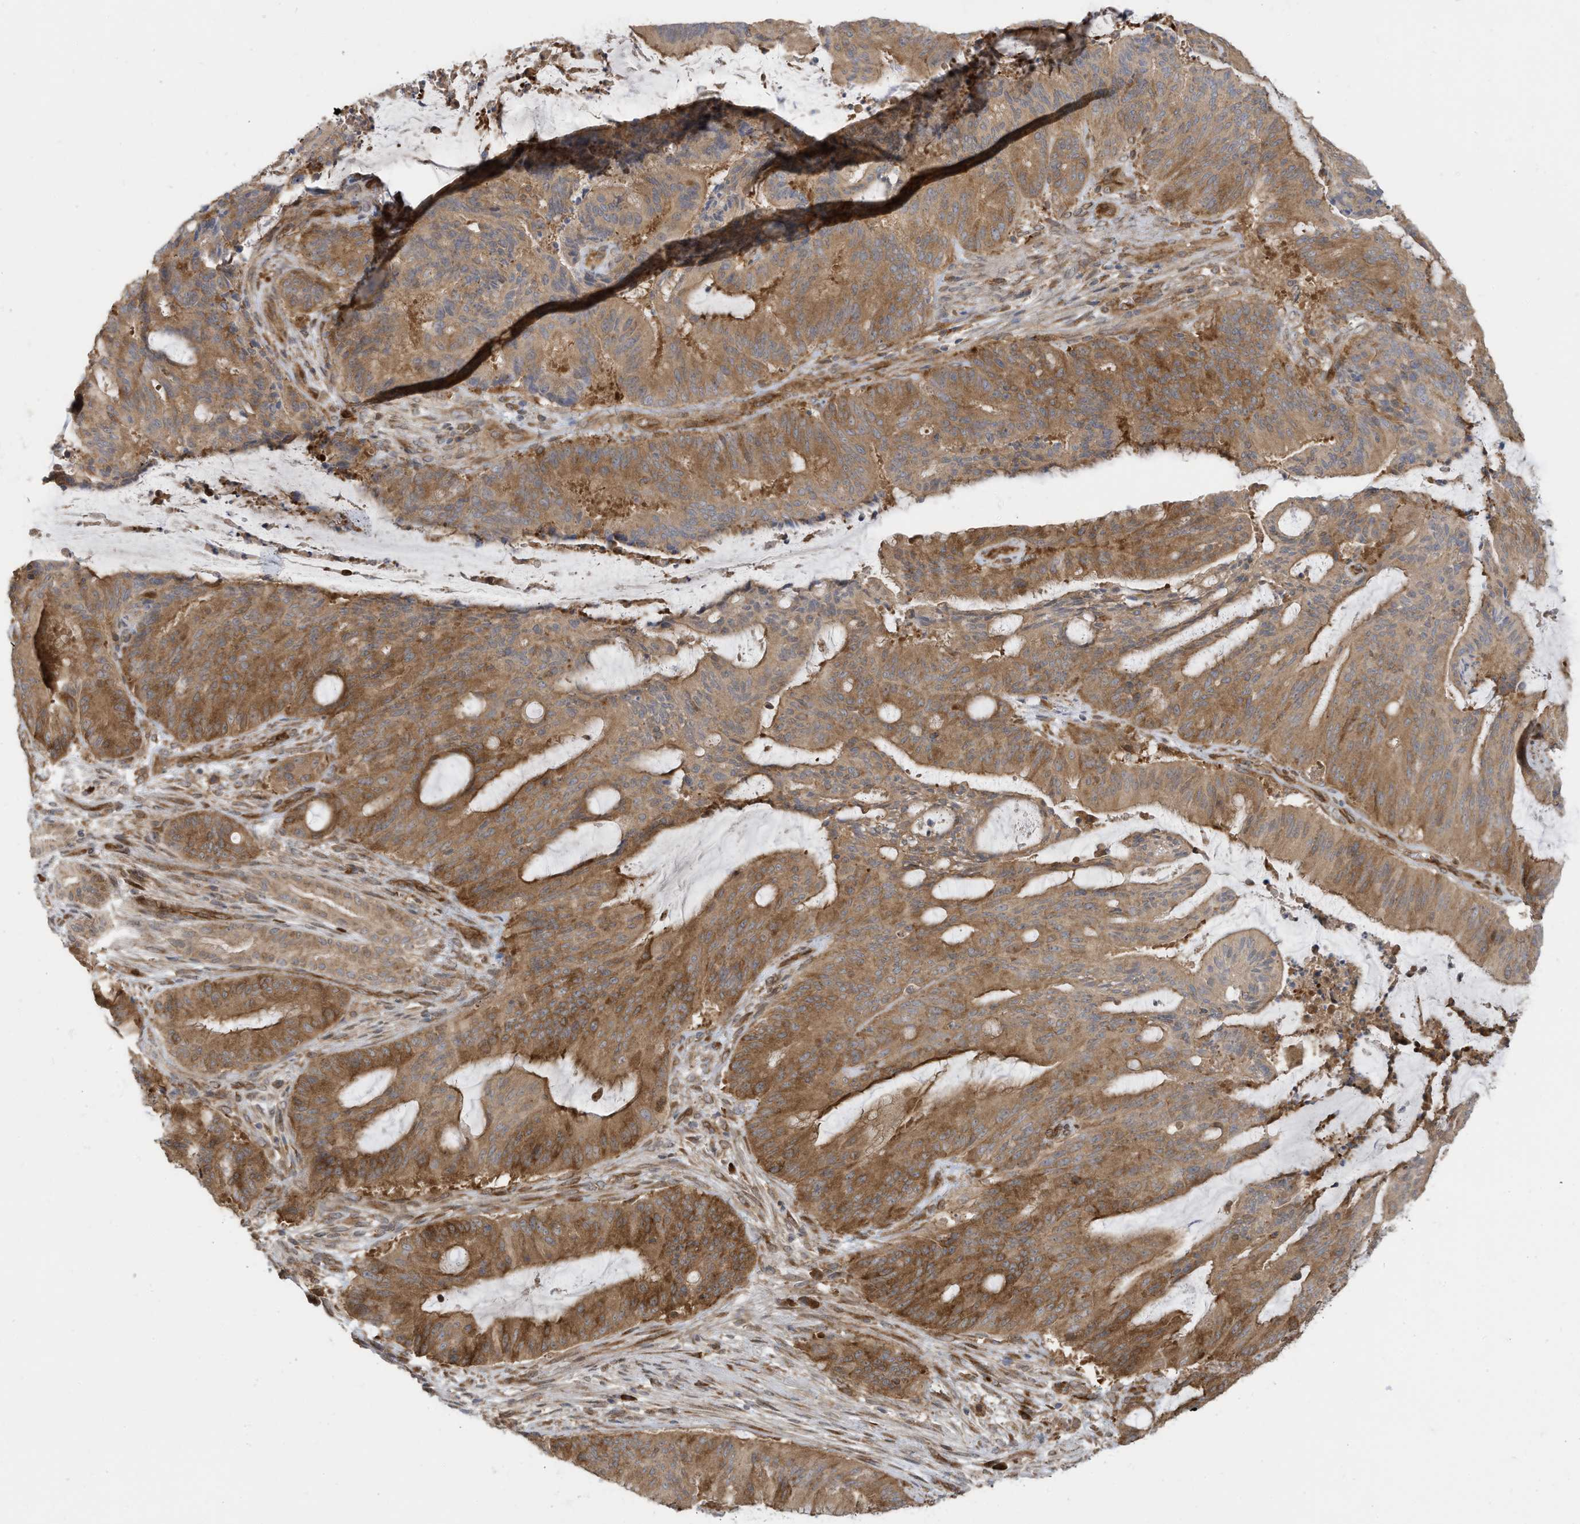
{"staining": {"intensity": "moderate", "quantity": ">75%", "location": "cytoplasmic/membranous"}, "tissue": "liver cancer", "cell_type": "Tumor cells", "image_type": "cancer", "snomed": [{"axis": "morphology", "description": "Normal tissue, NOS"}, {"axis": "morphology", "description": "Cholangiocarcinoma"}, {"axis": "topography", "description": "Liver"}, {"axis": "topography", "description": "Peripheral nerve tissue"}], "caption": "Immunohistochemistry staining of liver cancer, which displays medium levels of moderate cytoplasmic/membranous expression in about >75% of tumor cells indicating moderate cytoplasmic/membranous protein positivity. The staining was performed using DAB (brown) for protein detection and nuclei were counterstained in hematoxylin (blue).", "gene": "USE1", "patient": {"sex": "female", "age": 73}}